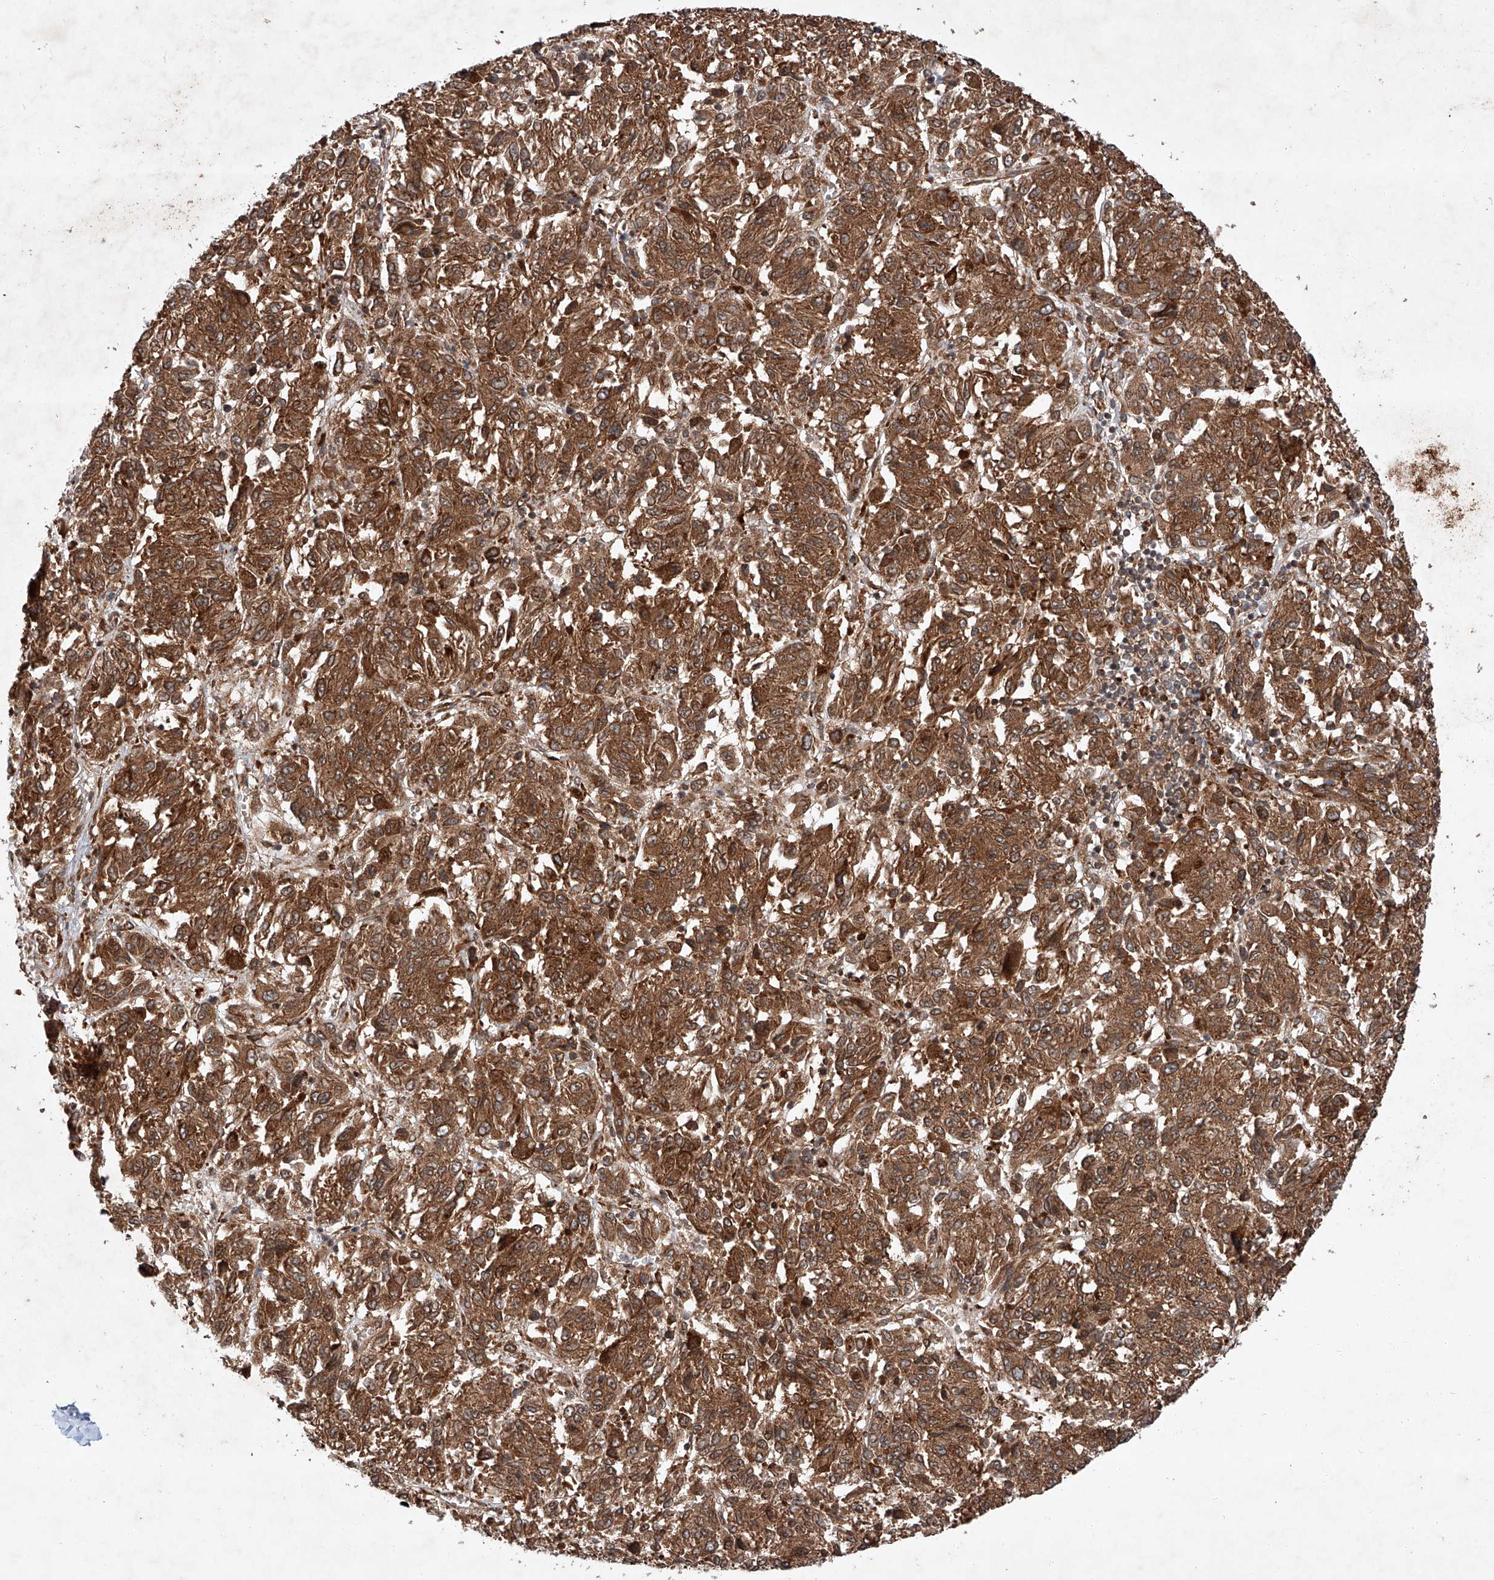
{"staining": {"intensity": "moderate", "quantity": ">75%", "location": "cytoplasmic/membranous"}, "tissue": "melanoma", "cell_type": "Tumor cells", "image_type": "cancer", "snomed": [{"axis": "morphology", "description": "Malignant melanoma, Metastatic site"}, {"axis": "topography", "description": "Lung"}], "caption": "This is a histology image of IHC staining of melanoma, which shows moderate expression in the cytoplasmic/membranous of tumor cells.", "gene": "ZFP28", "patient": {"sex": "male", "age": 64}}